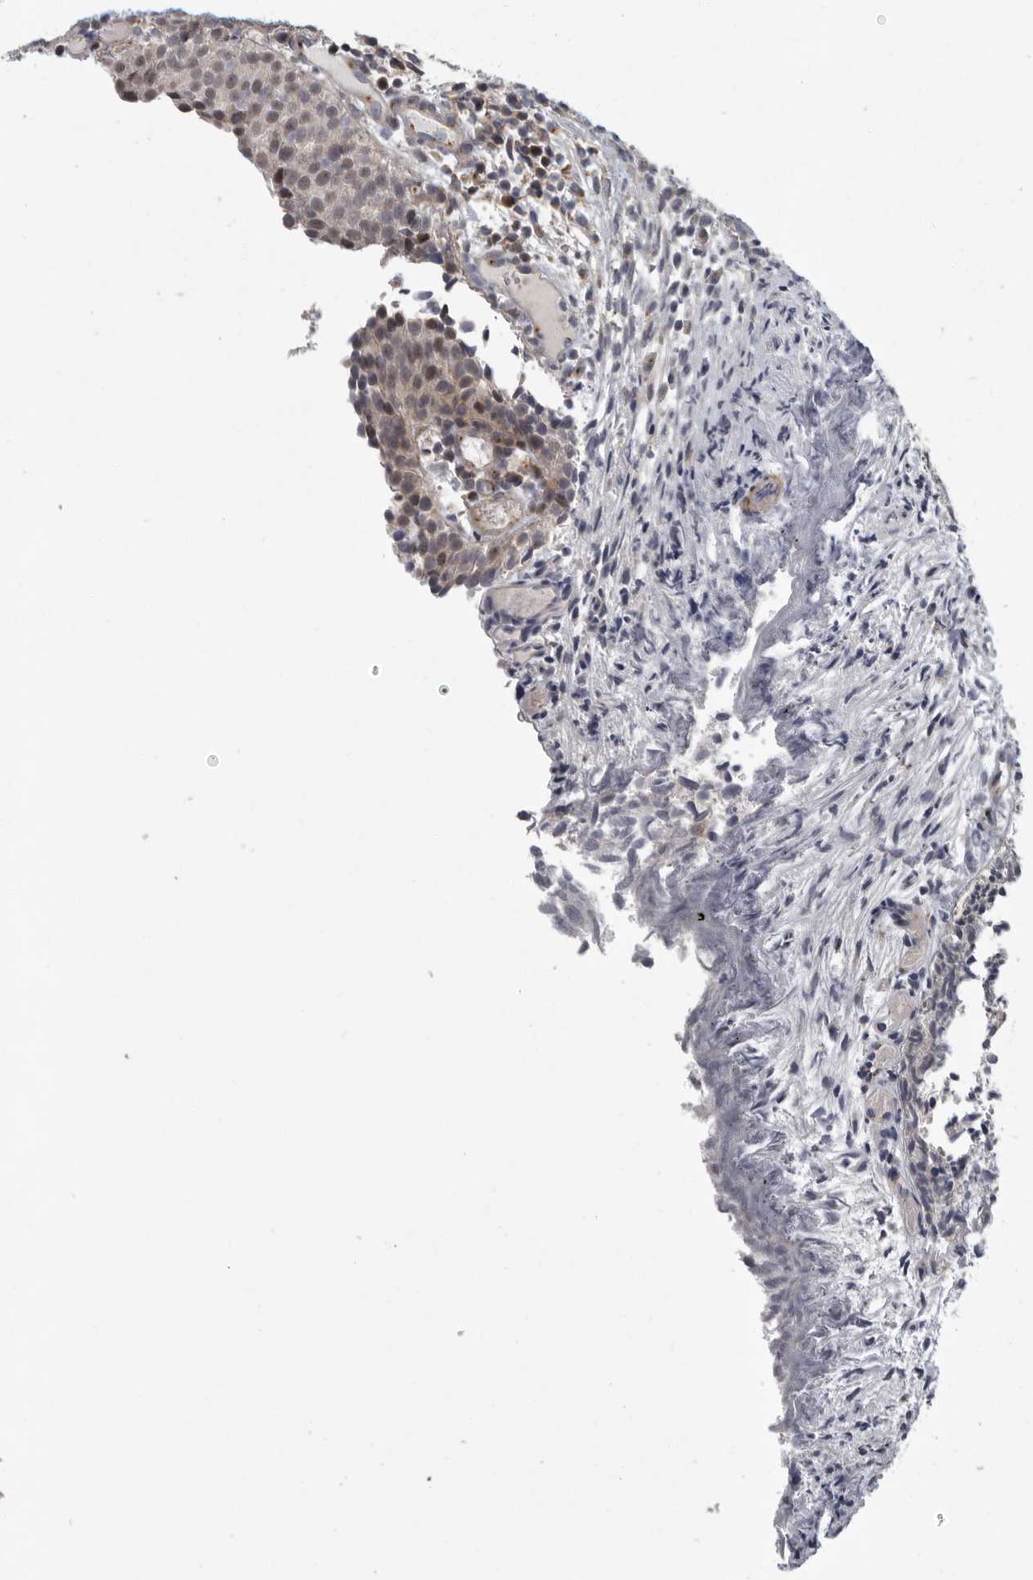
{"staining": {"intensity": "weak", "quantity": "25%-75%", "location": "cytoplasmic/membranous"}, "tissue": "urothelial cancer", "cell_type": "Tumor cells", "image_type": "cancer", "snomed": [{"axis": "morphology", "description": "Urothelial carcinoma, Low grade"}, {"axis": "topography", "description": "Urinary bladder"}], "caption": "Weak cytoplasmic/membranous positivity for a protein is present in about 25%-75% of tumor cells of urothelial cancer using IHC.", "gene": "PDE7A", "patient": {"sex": "male", "age": 86}}